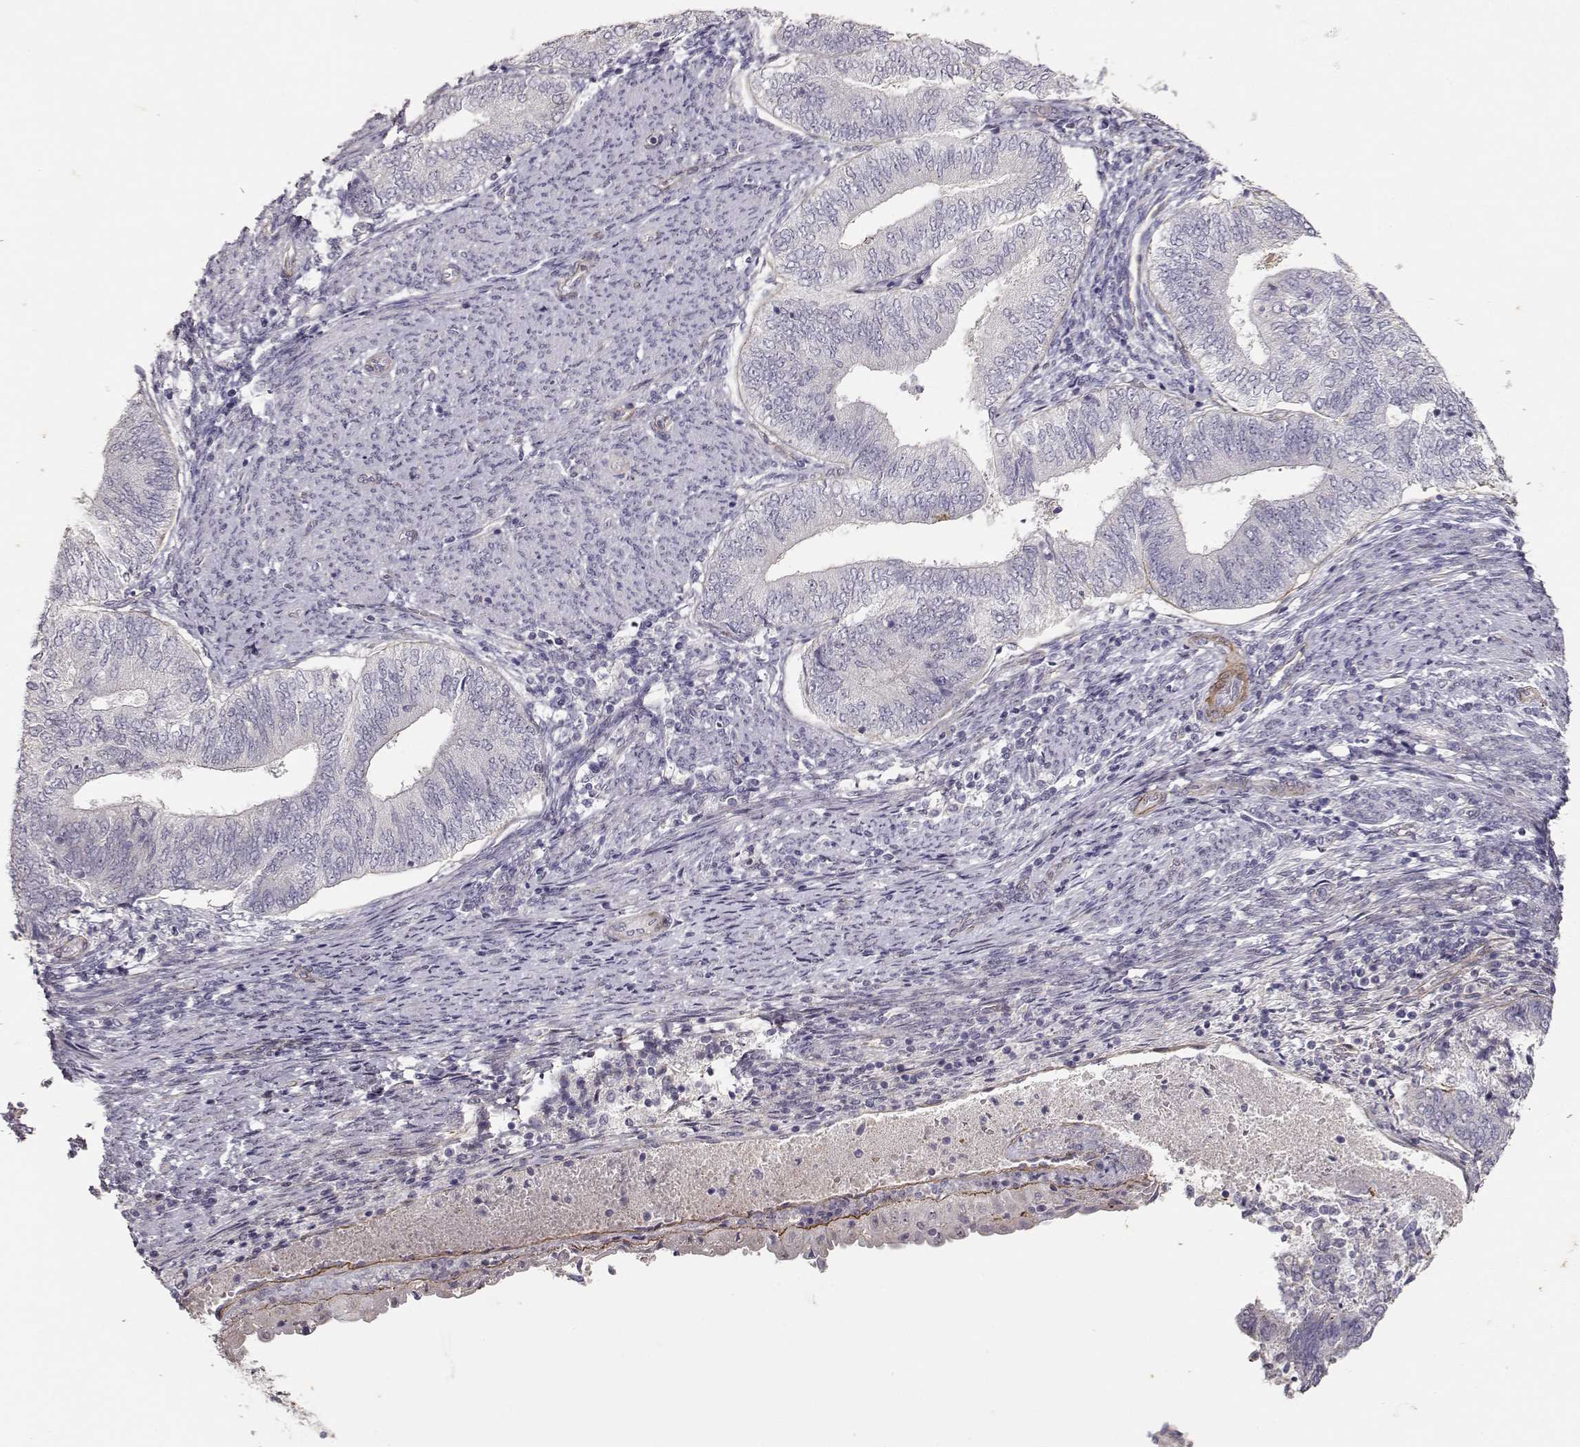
{"staining": {"intensity": "negative", "quantity": "none", "location": "none"}, "tissue": "endometrial cancer", "cell_type": "Tumor cells", "image_type": "cancer", "snomed": [{"axis": "morphology", "description": "Adenocarcinoma, NOS"}, {"axis": "topography", "description": "Endometrium"}], "caption": "Immunohistochemistry image of human endometrial cancer (adenocarcinoma) stained for a protein (brown), which displays no staining in tumor cells.", "gene": "LAMA5", "patient": {"sex": "female", "age": 65}}